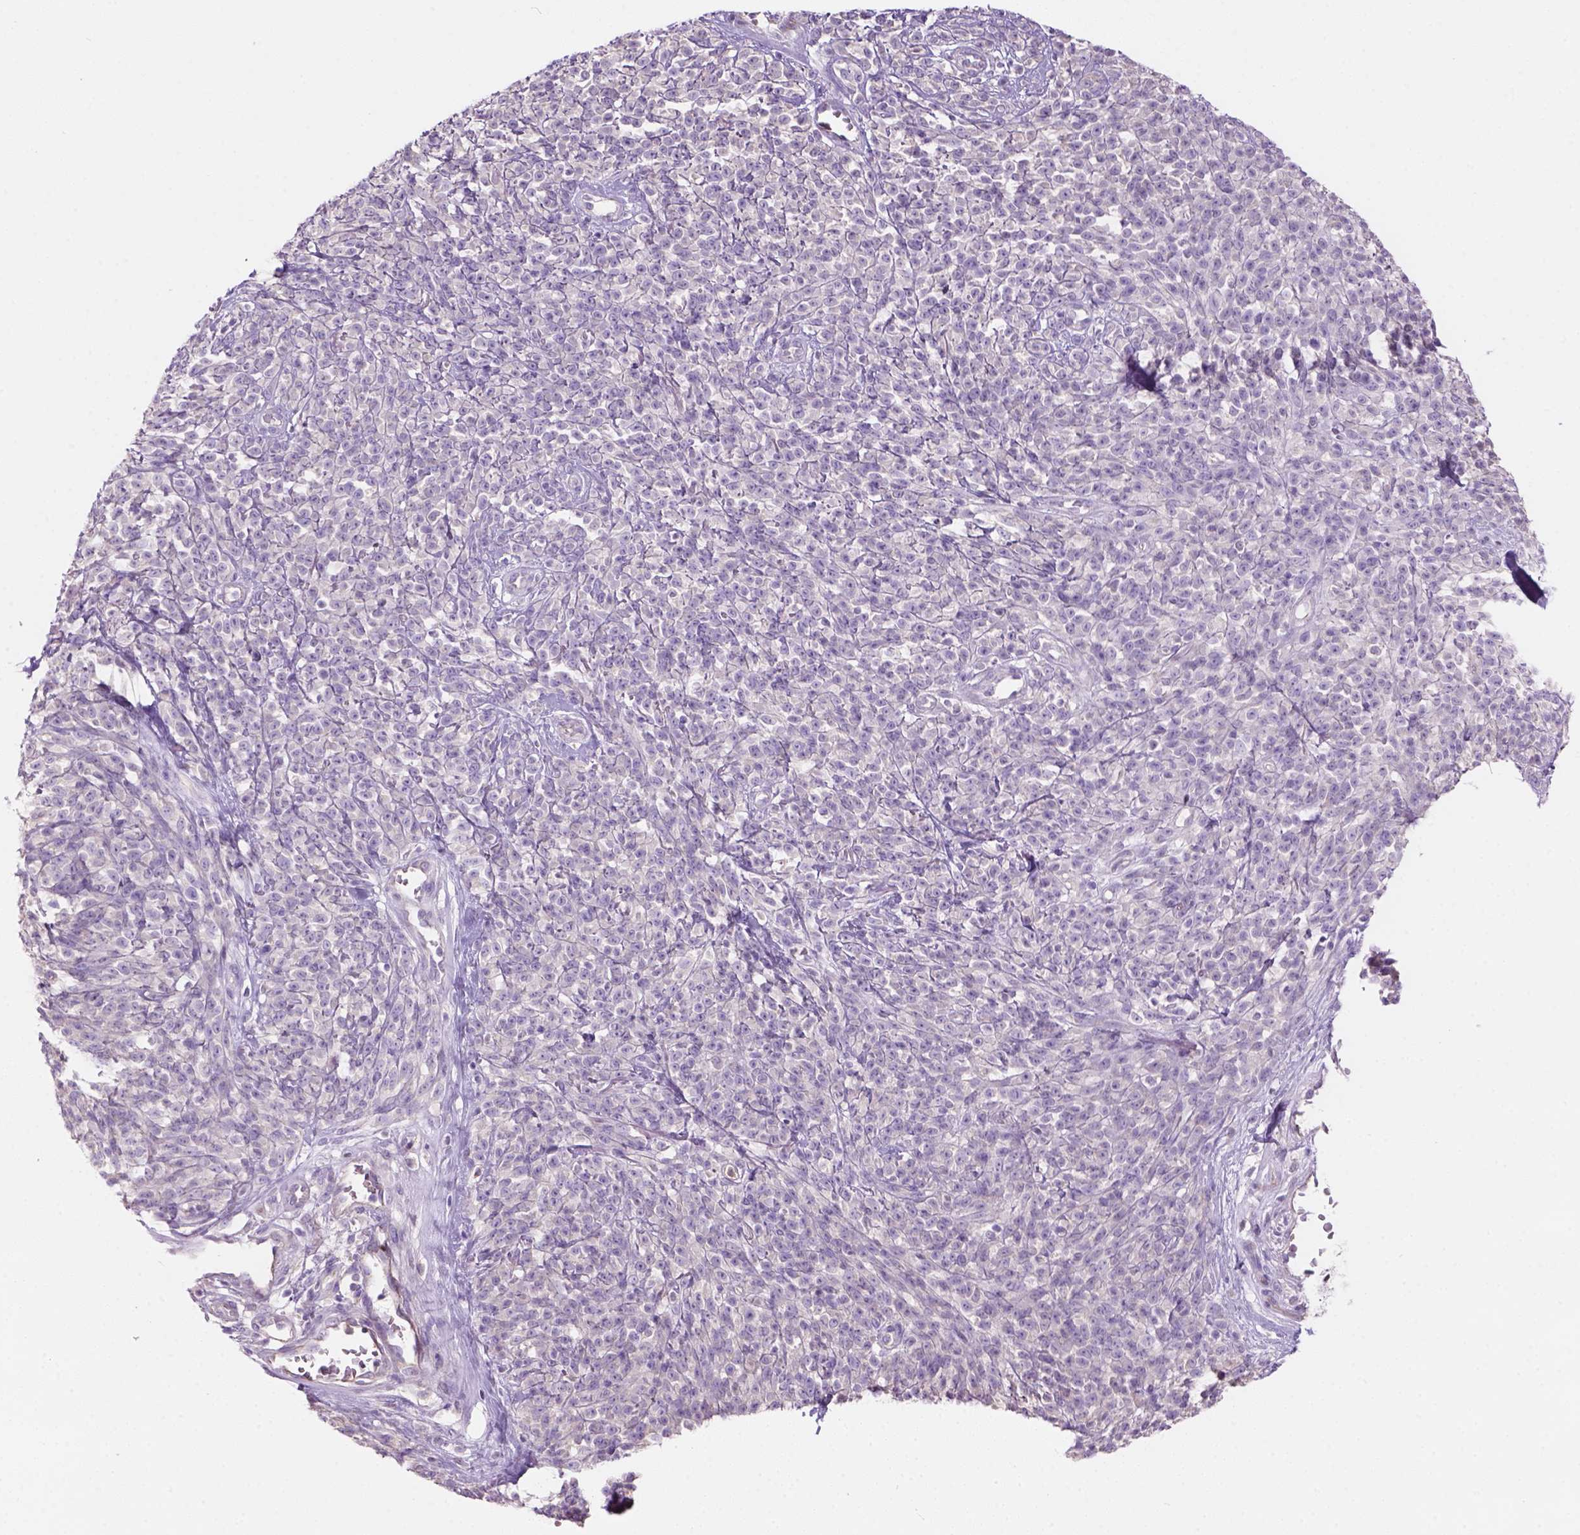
{"staining": {"intensity": "negative", "quantity": "none", "location": "none"}, "tissue": "melanoma", "cell_type": "Tumor cells", "image_type": "cancer", "snomed": [{"axis": "morphology", "description": "Malignant melanoma, NOS"}, {"axis": "topography", "description": "Skin"}, {"axis": "topography", "description": "Skin of trunk"}], "caption": "Micrograph shows no protein positivity in tumor cells of melanoma tissue.", "gene": "CD84", "patient": {"sex": "male", "age": 74}}